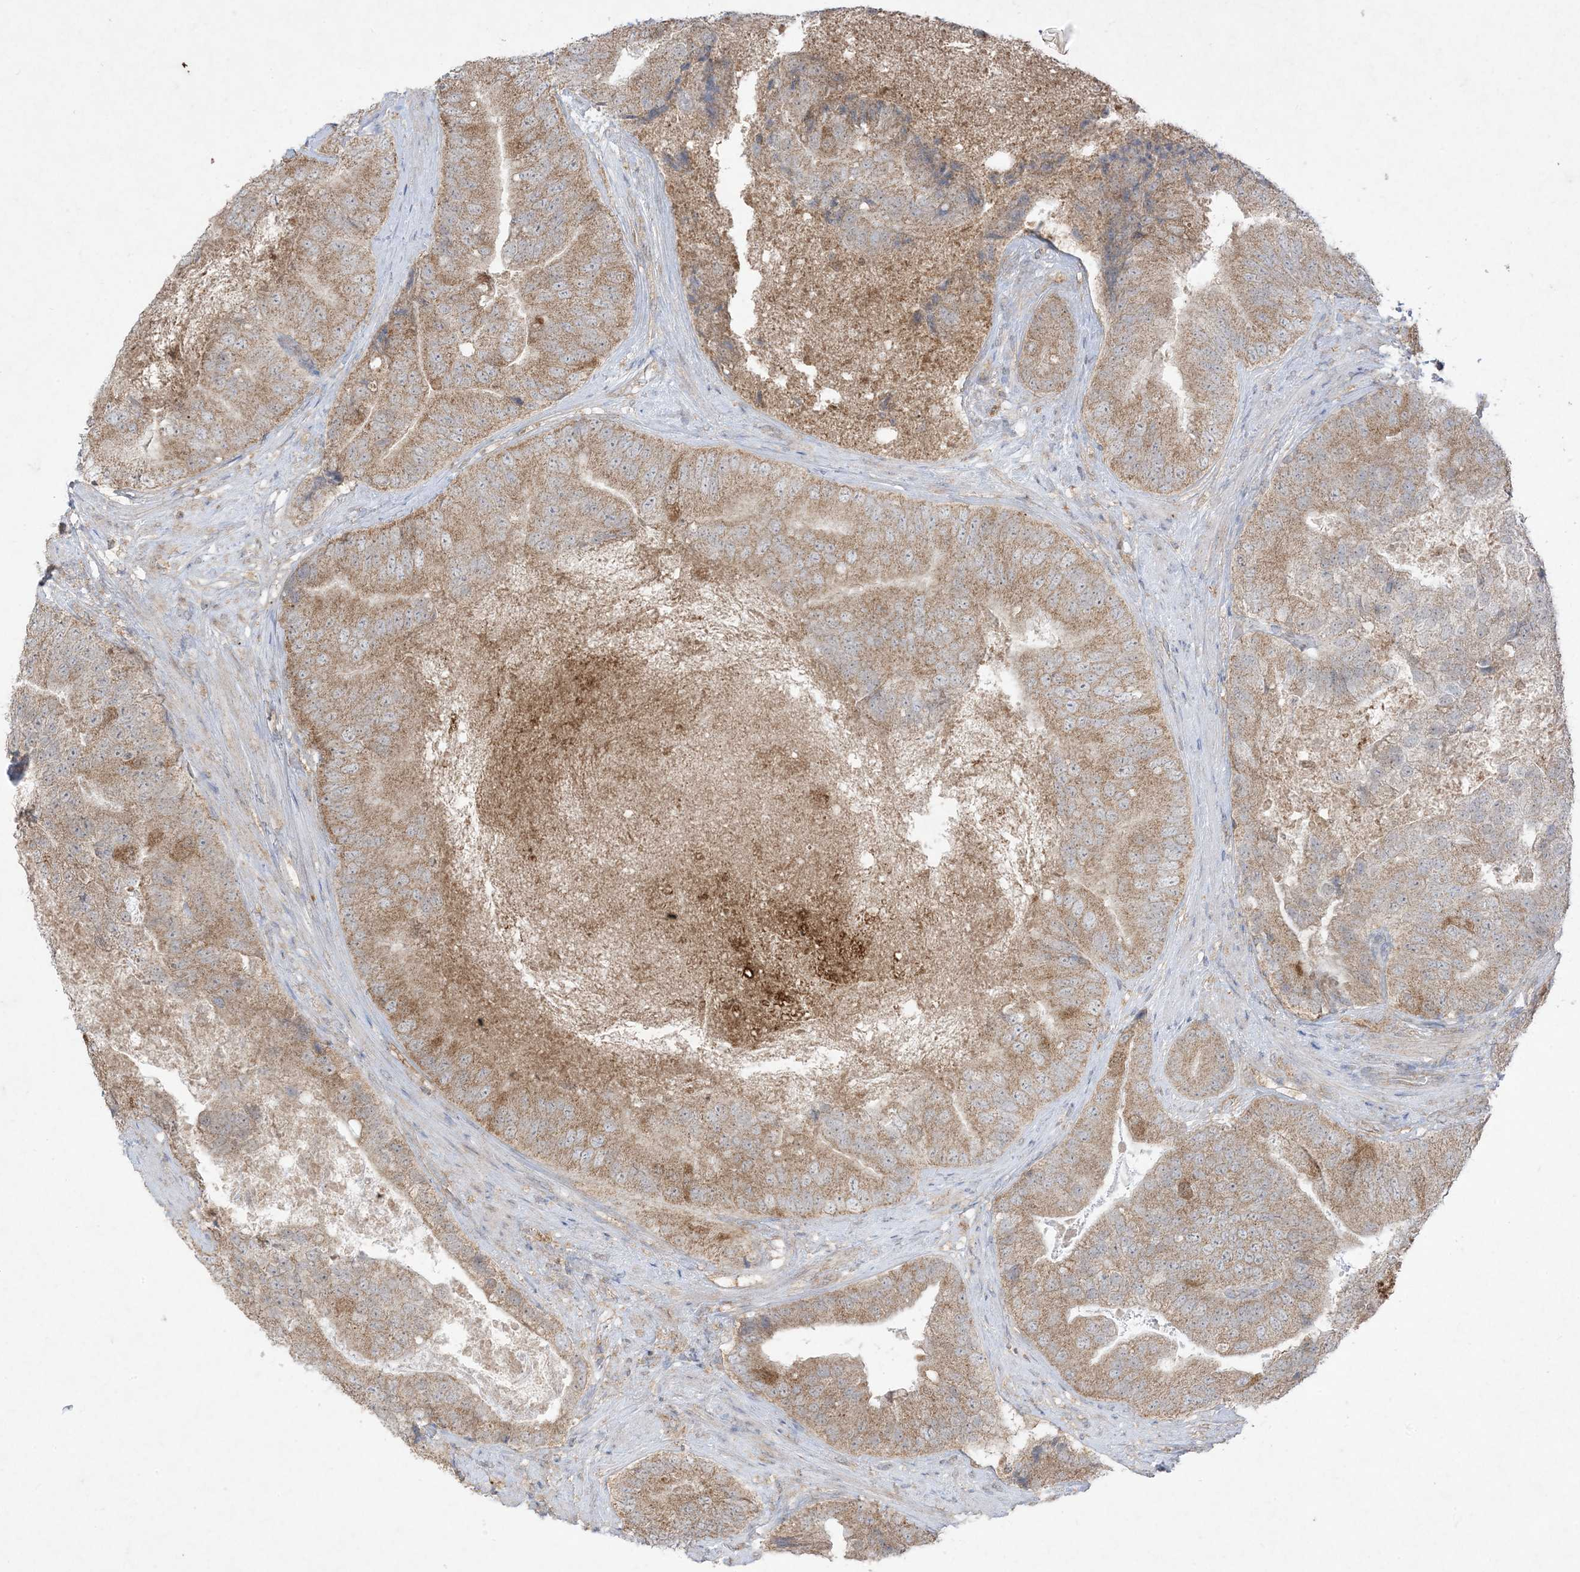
{"staining": {"intensity": "moderate", "quantity": ">75%", "location": "cytoplasmic/membranous"}, "tissue": "prostate cancer", "cell_type": "Tumor cells", "image_type": "cancer", "snomed": [{"axis": "morphology", "description": "Adenocarcinoma, High grade"}, {"axis": "topography", "description": "Prostate"}], "caption": "Immunohistochemistry micrograph of neoplastic tissue: human adenocarcinoma (high-grade) (prostate) stained using immunohistochemistry (IHC) shows medium levels of moderate protein expression localized specifically in the cytoplasmic/membranous of tumor cells, appearing as a cytoplasmic/membranous brown color.", "gene": "UBE2C", "patient": {"sex": "male", "age": 70}}